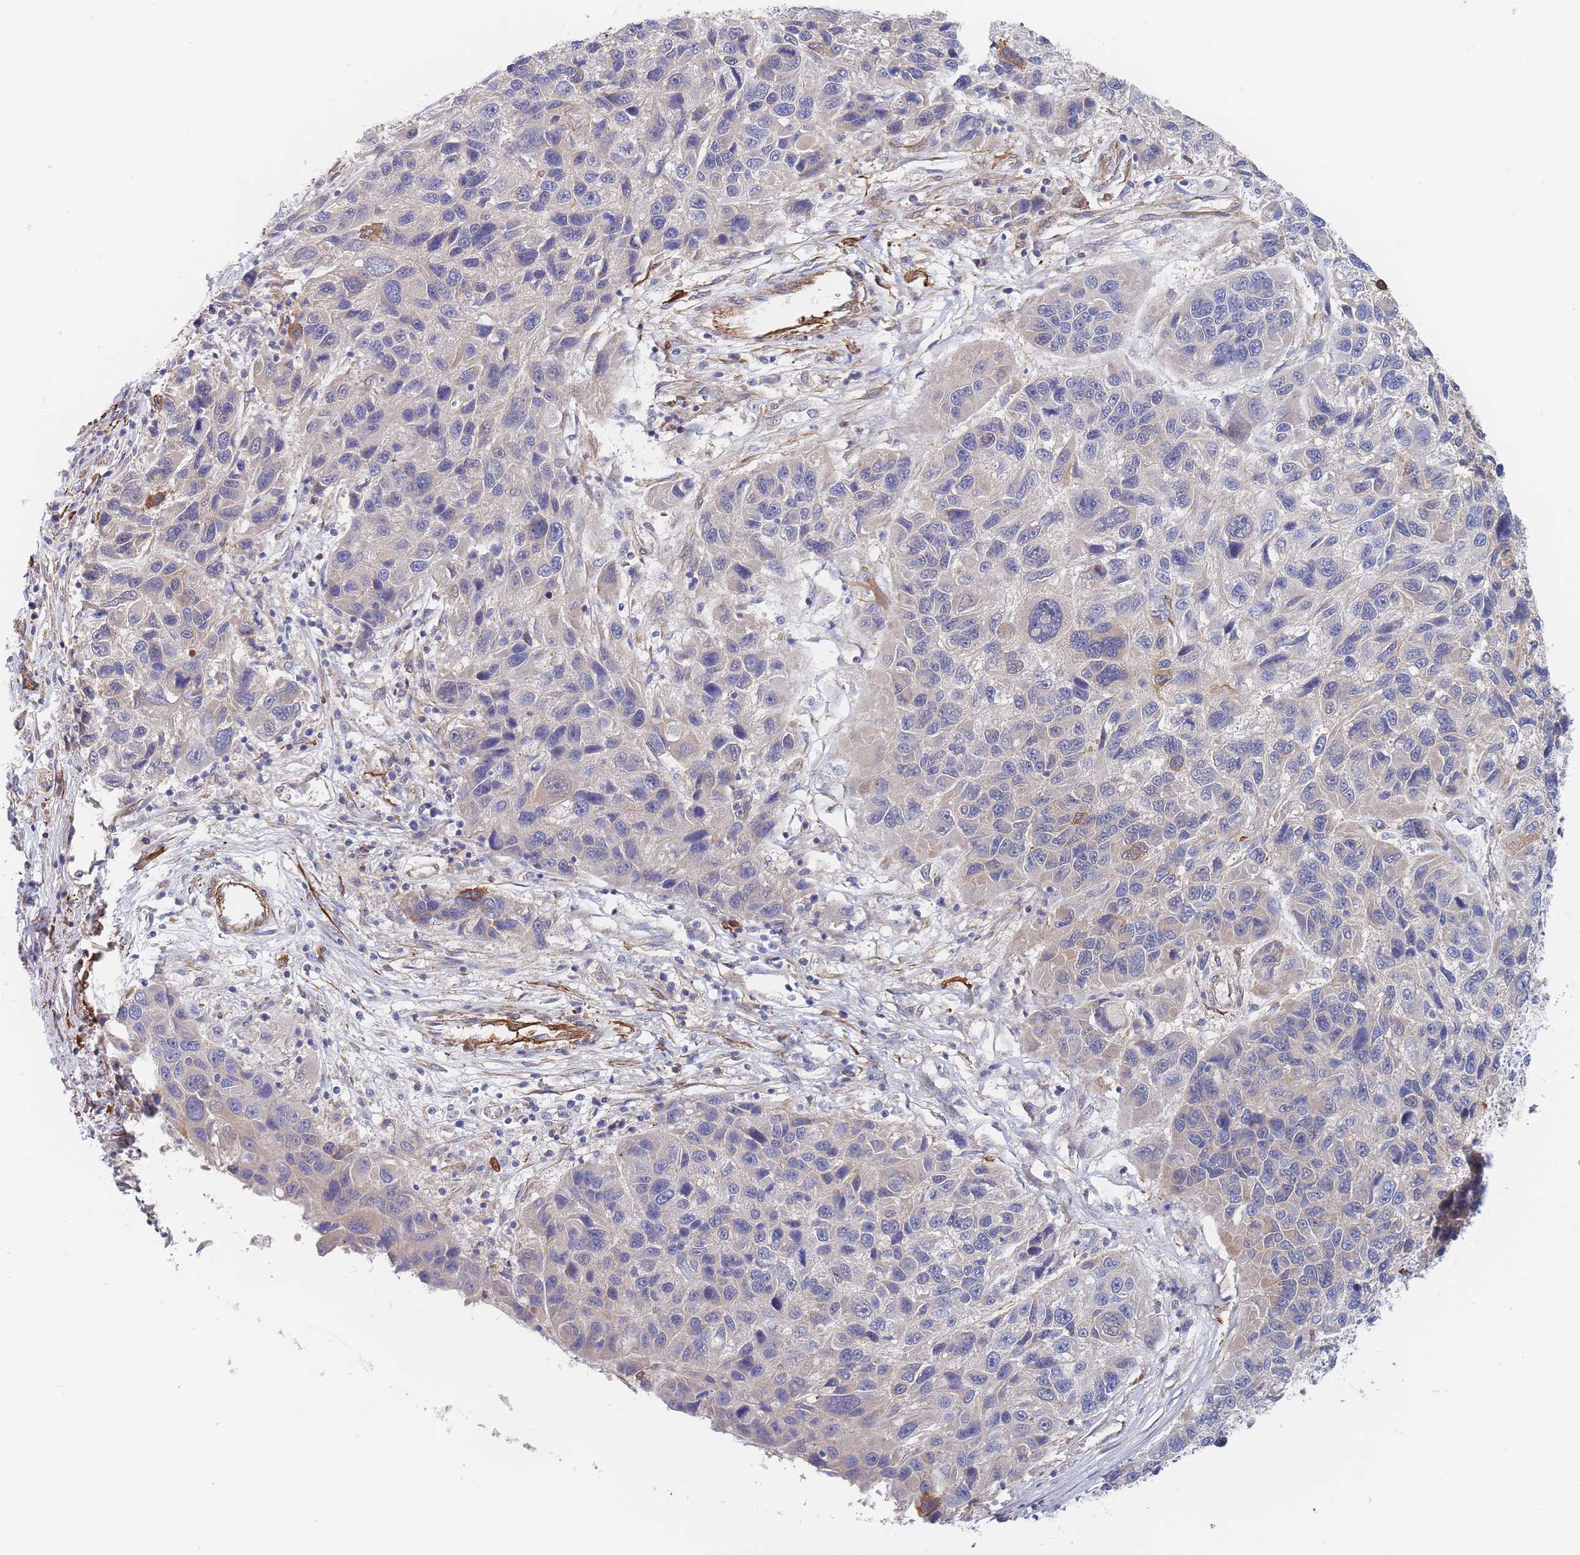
{"staining": {"intensity": "negative", "quantity": "none", "location": "none"}, "tissue": "melanoma", "cell_type": "Tumor cells", "image_type": "cancer", "snomed": [{"axis": "morphology", "description": "Malignant melanoma, NOS"}, {"axis": "topography", "description": "Skin"}], "caption": "The histopathology image reveals no staining of tumor cells in malignant melanoma.", "gene": "G6PC1", "patient": {"sex": "male", "age": 53}}